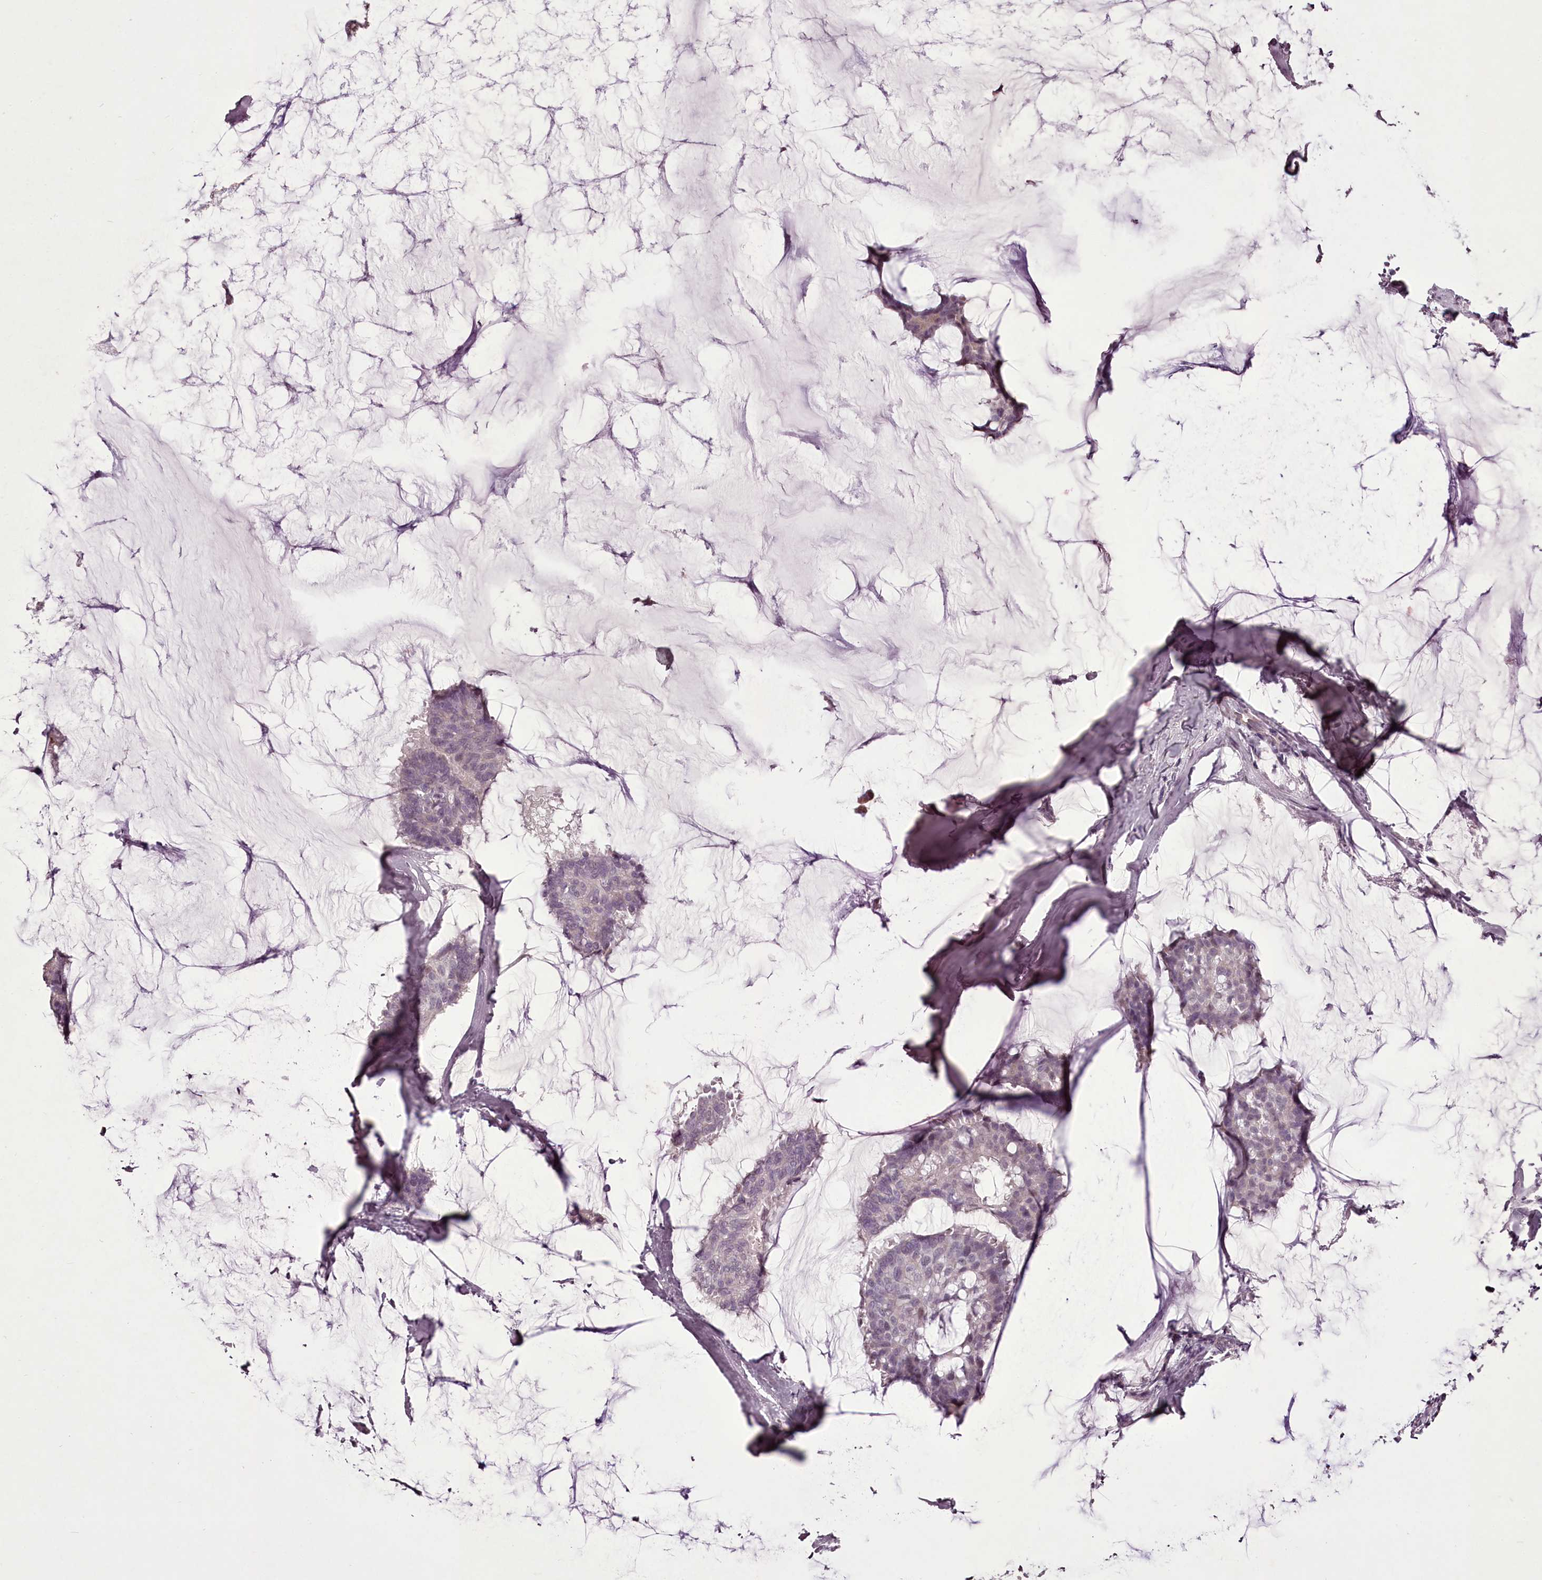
{"staining": {"intensity": "negative", "quantity": "none", "location": "none"}, "tissue": "breast cancer", "cell_type": "Tumor cells", "image_type": "cancer", "snomed": [{"axis": "morphology", "description": "Duct carcinoma"}, {"axis": "topography", "description": "Breast"}], "caption": "Immunohistochemistry of breast intraductal carcinoma displays no expression in tumor cells.", "gene": "C1orf56", "patient": {"sex": "female", "age": 93}}